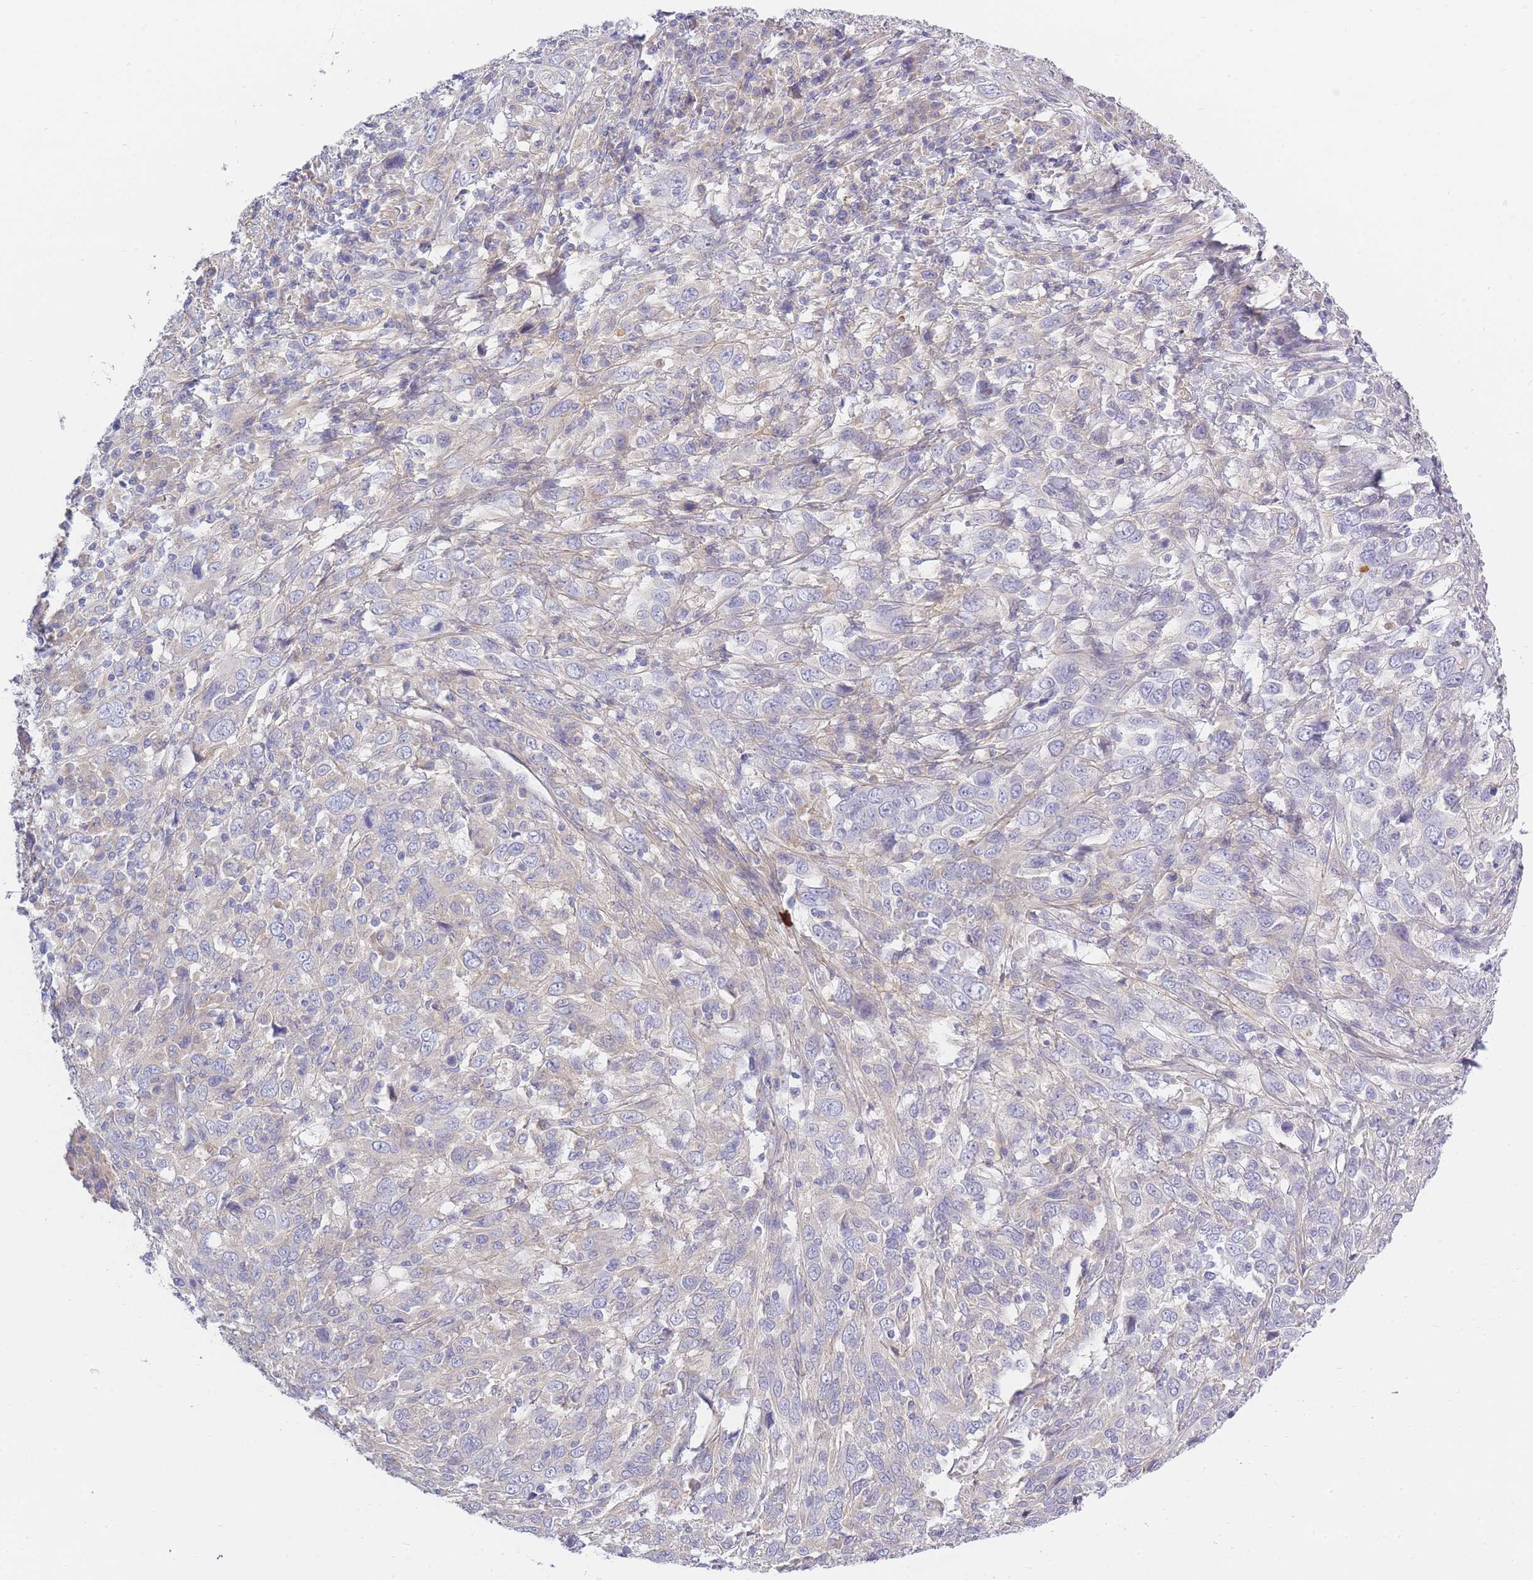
{"staining": {"intensity": "negative", "quantity": "none", "location": "none"}, "tissue": "cervical cancer", "cell_type": "Tumor cells", "image_type": "cancer", "snomed": [{"axis": "morphology", "description": "Squamous cell carcinoma, NOS"}, {"axis": "topography", "description": "Cervix"}], "caption": "Tumor cells are negative for brown protein staining in squamous cell carcinoma (cervical).", "gene": "AP3M2", "patient": {"sex": "female", "age": 46}}